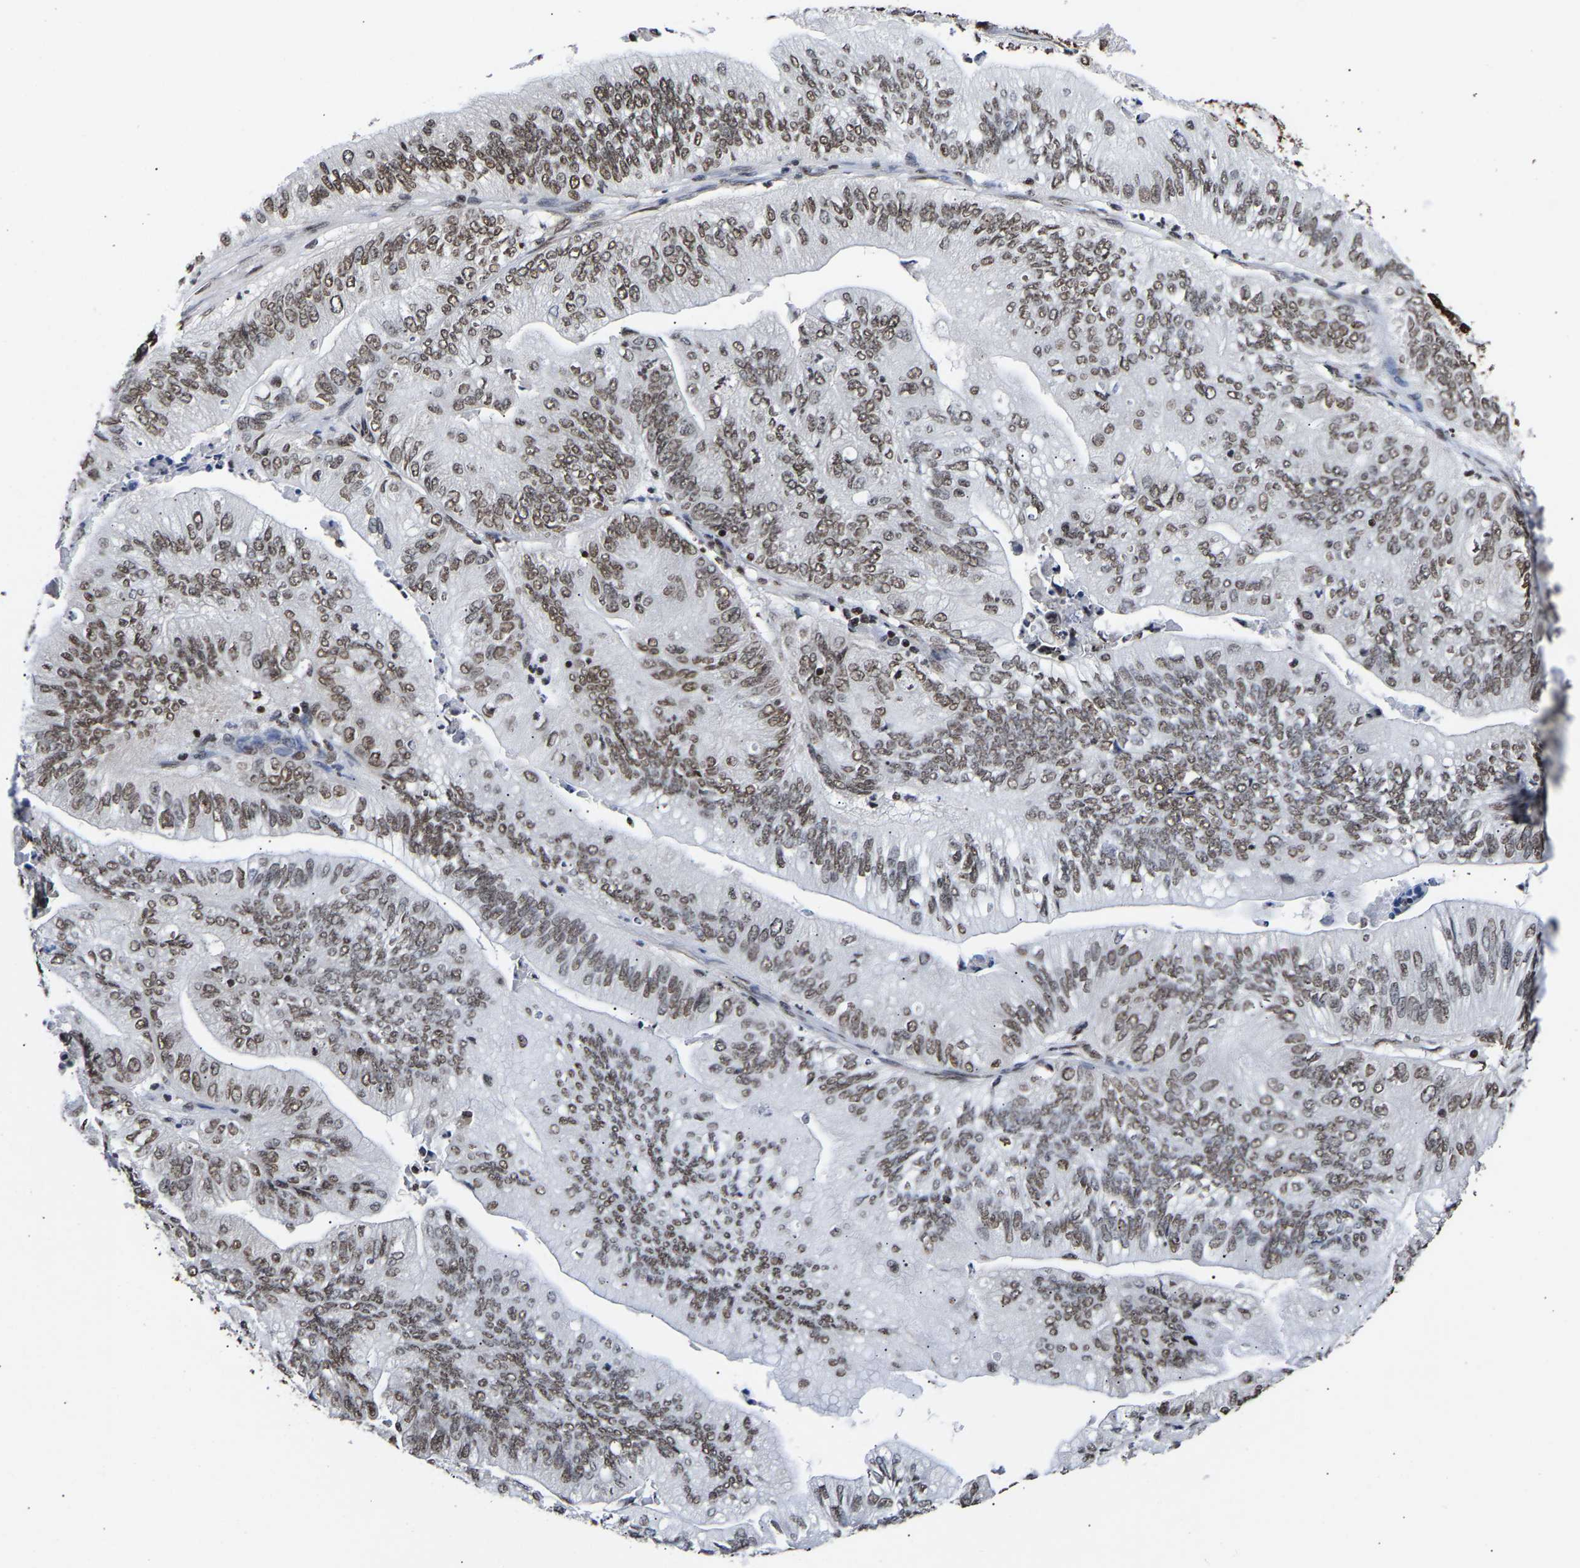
{"staining": {"intensity": "moderate", "quantity": ">75%", "location": "nuclear"}, "tissue": "ovarian cancer", "cell_type": "Tumor cells", "image_type": "cancer", "snomed": [{"axis": "morphology", "description": "Cystadenocarcinoma, mucinous, NOS"}, {"axis": "topography", "description": "Ovary"}], "caption": "Moderate nuclear positivity for a protein is identified in approximately >75% of tumor cells of ovarian cancer (mucinous cystadenocarcinoma) using immunohistochemistry (IHC).", "gene": "PSIP1", "patient": {"sex": "female", "age": 61}}